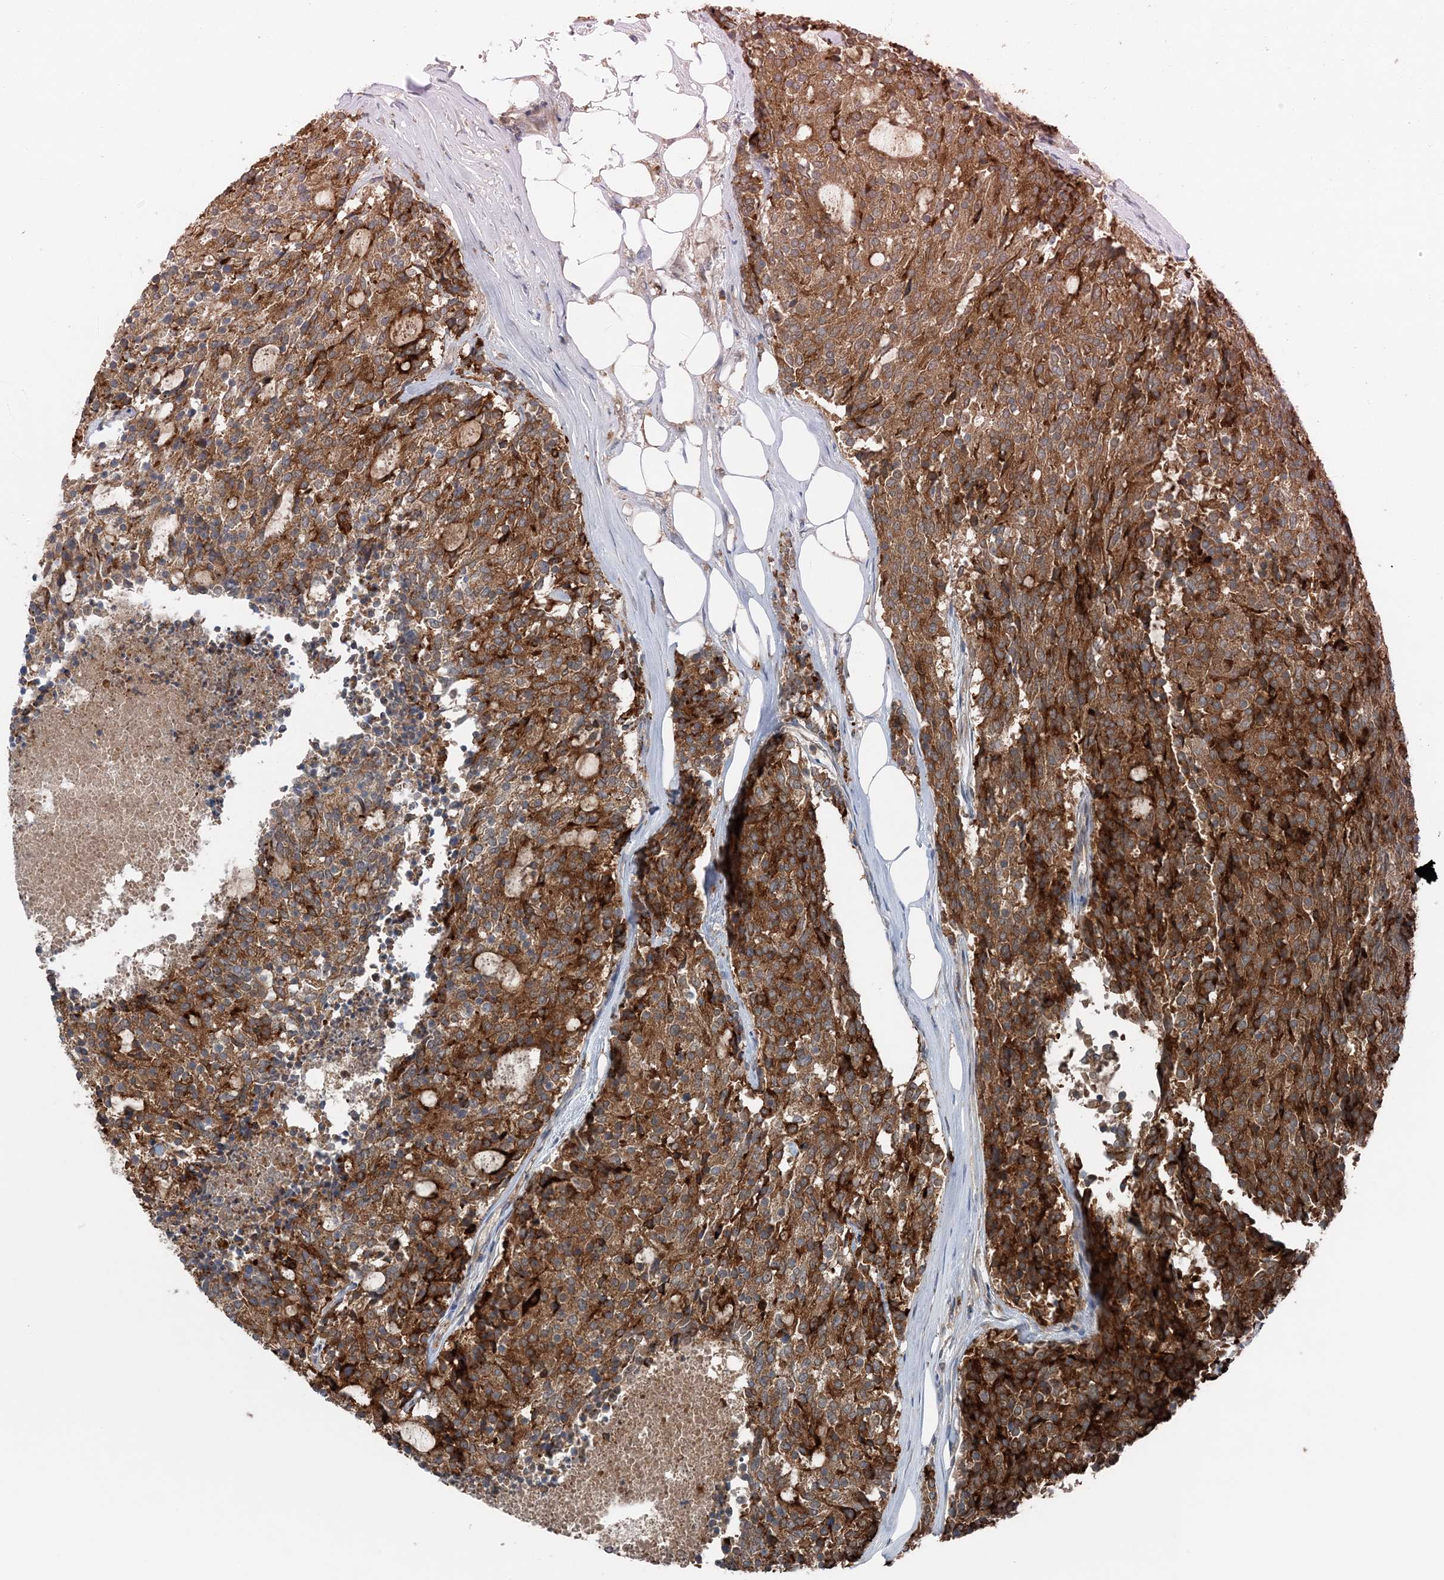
{"staining": {"intensity": "moderate", "quantity": ">75%", "location": "cytoplasmic/membranous"}, "tissue": "carcinoid", "cell_type": "Tumor cells", "image_type": "cancer", "snomed": [{"axis": "morphology", "description": "Carcinoid, malignant, NOS"}, {"axis": "topography", "description": "Pancreas"}], "caption": "This is an image of immunohistochemistry staining of malignant carcinoid, which shows moderate staining in the cytoplasmic/membranous of tumor cells.", "gene": "ASNSD1", "patient": {"sex": "female", "age": 54}}